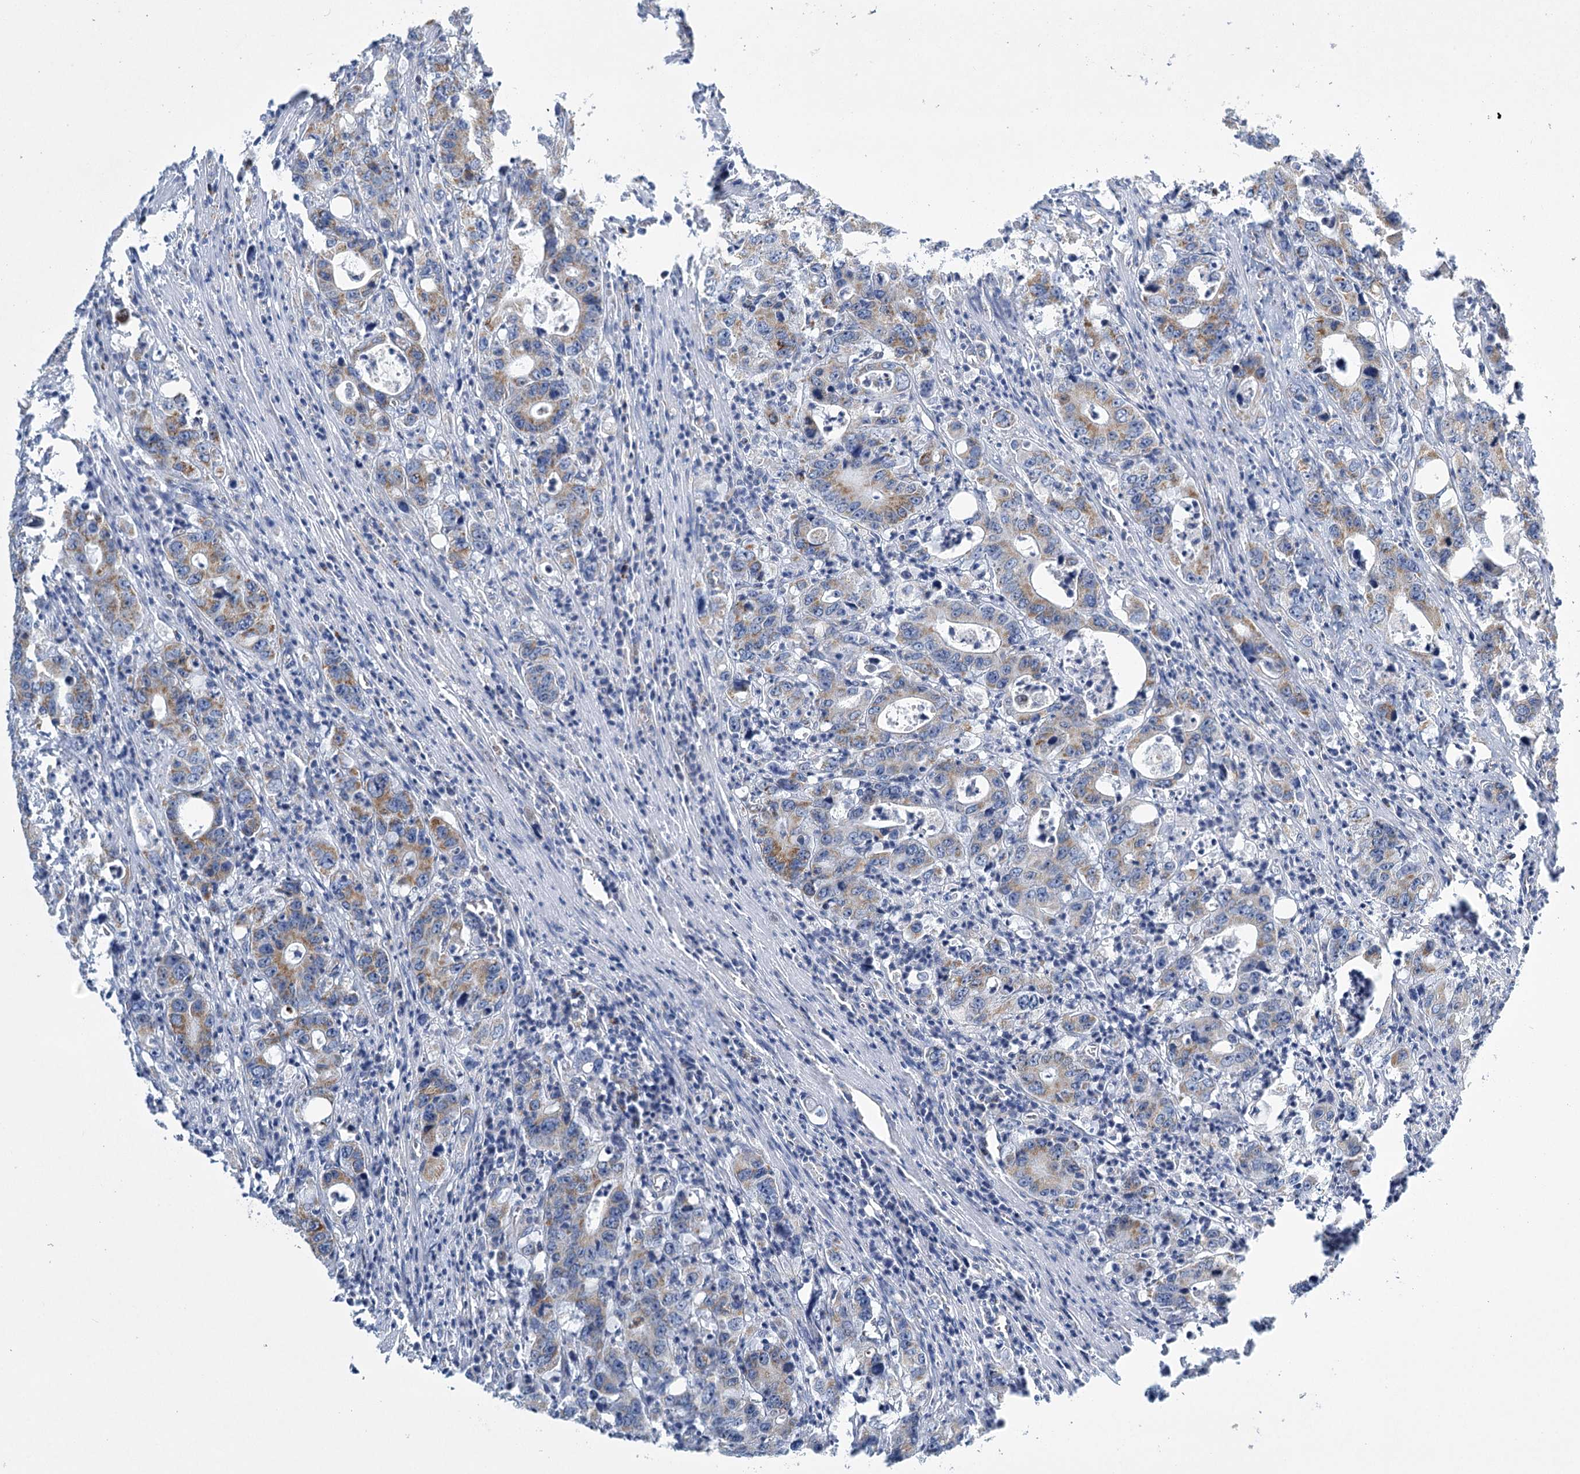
{"staining": {"intensity": "moderate", "quantity": "25%-75%", "location": "cytoplasmic/membranous"}, "tissue": "colorectal cancer", "cell_type": "Tumor cells", "image_type": "cancer", "snomed": [{"axis": "morphology", "description": "Adenocarcinoma, NOS"}, {"axis": "topography", "description": "Colon"}], "caption": "Protein staining by IHC demonstrates moderate cytoplasmic/membranous expression in approximately 25%-75% of tumor cells in adenocarcinoma (colorectal).", "gene": "DHTKD1", "patient": {"sex": "female", "age": 75}}